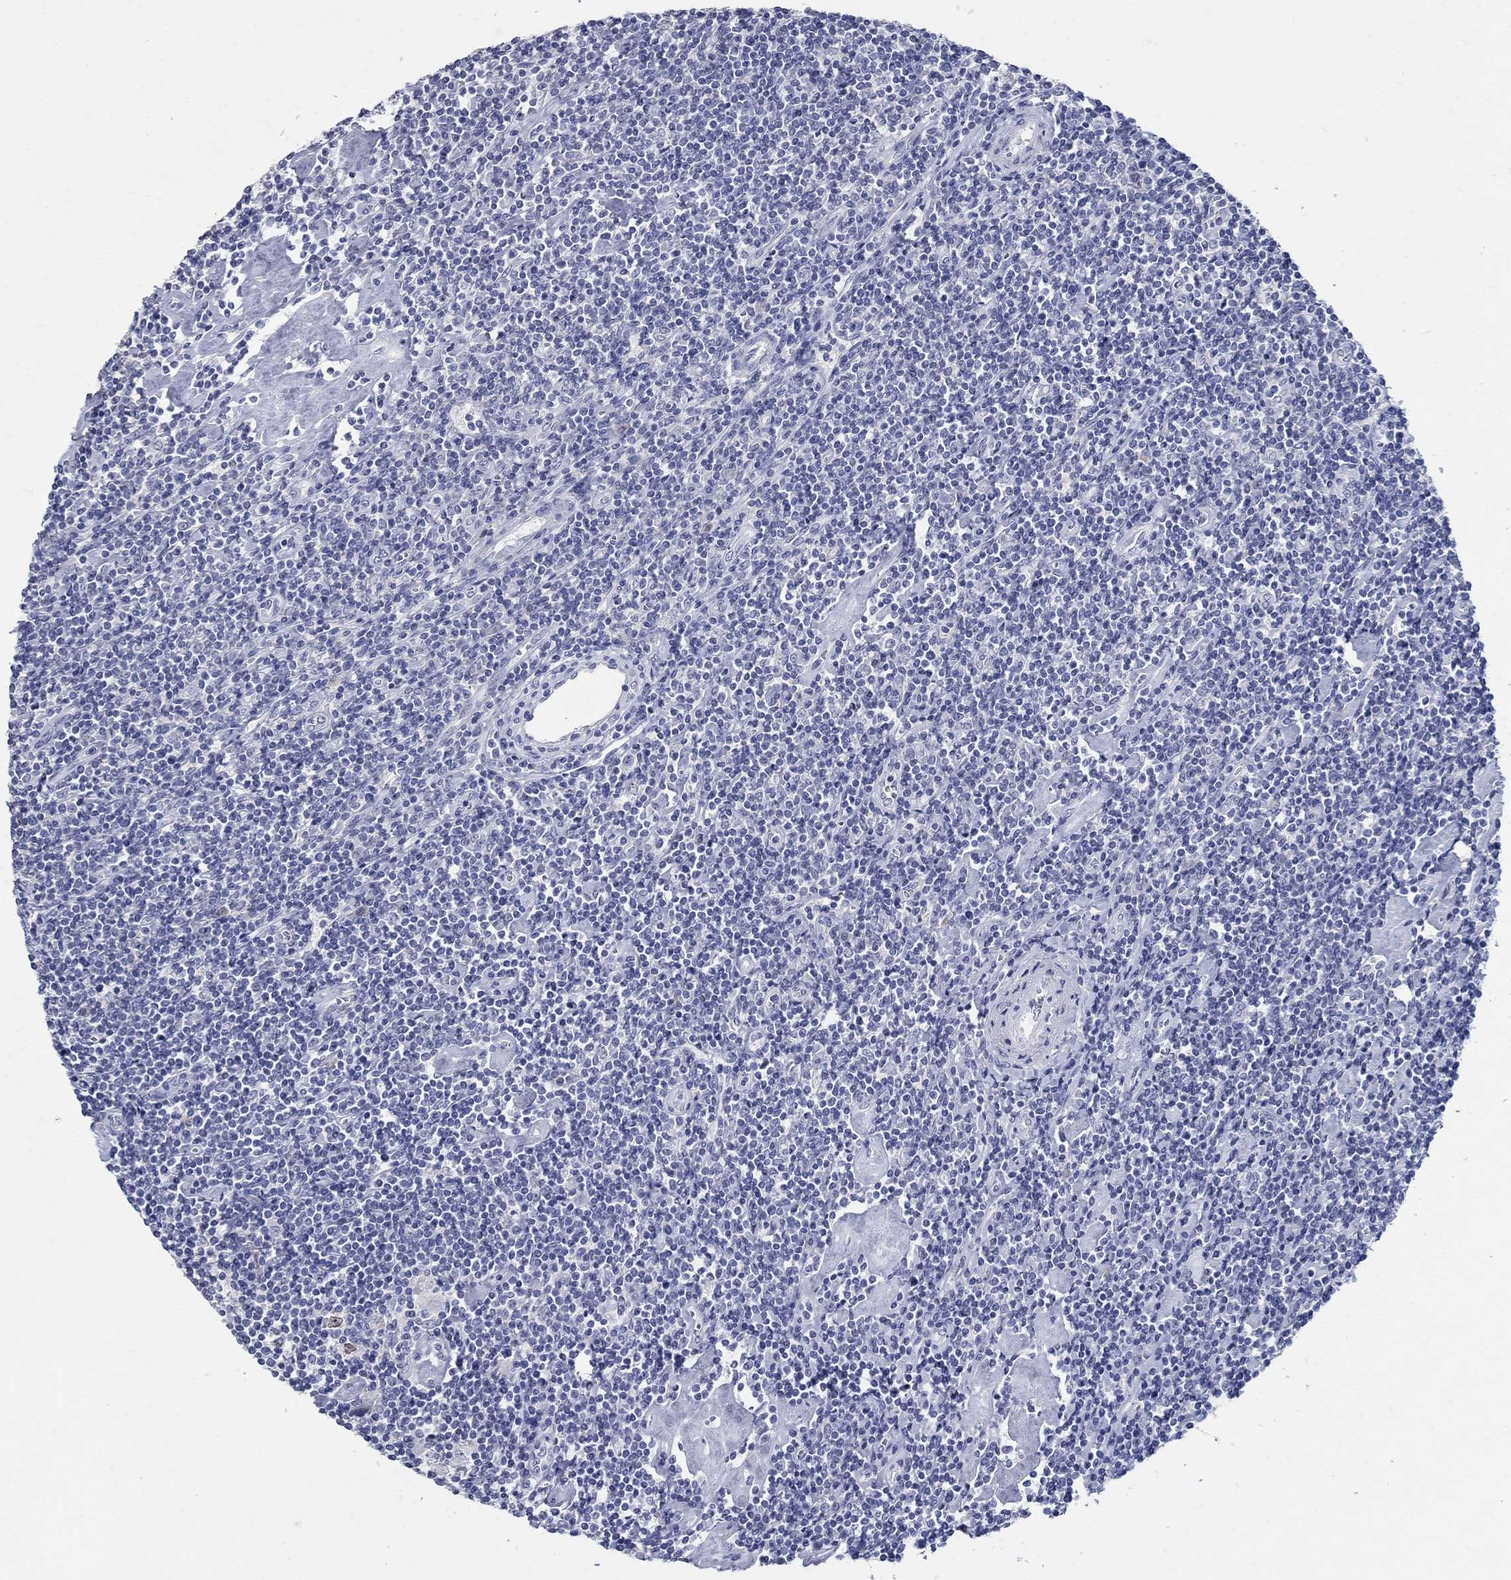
{"staining": {"intensity": "negative", "quantity": "none", "location": "none"}, "tissue": "lymphoma", "cell_type": "Tumor cells", "image_type": "cancer", "snomed": [{"axis": "morphology", "description": "Hodgkin's disease, NOS"}, {"axis": "topography", "description": "Lymph node"}], "caption": "Immunohistochemistry (IHC) histopathology image of human Hodgkin's disease stained for a protein (brown), which reveals no expression in tumor cells. The staining was performed using DAB (3,3'-diaminobenzidine) to visualize the protein expression in brown, while the nuclei were stained in blue with hematoxylin (Magnification: 20x).", "gene": "SOX2", "patient": {"sex": "male", "age": 40}}